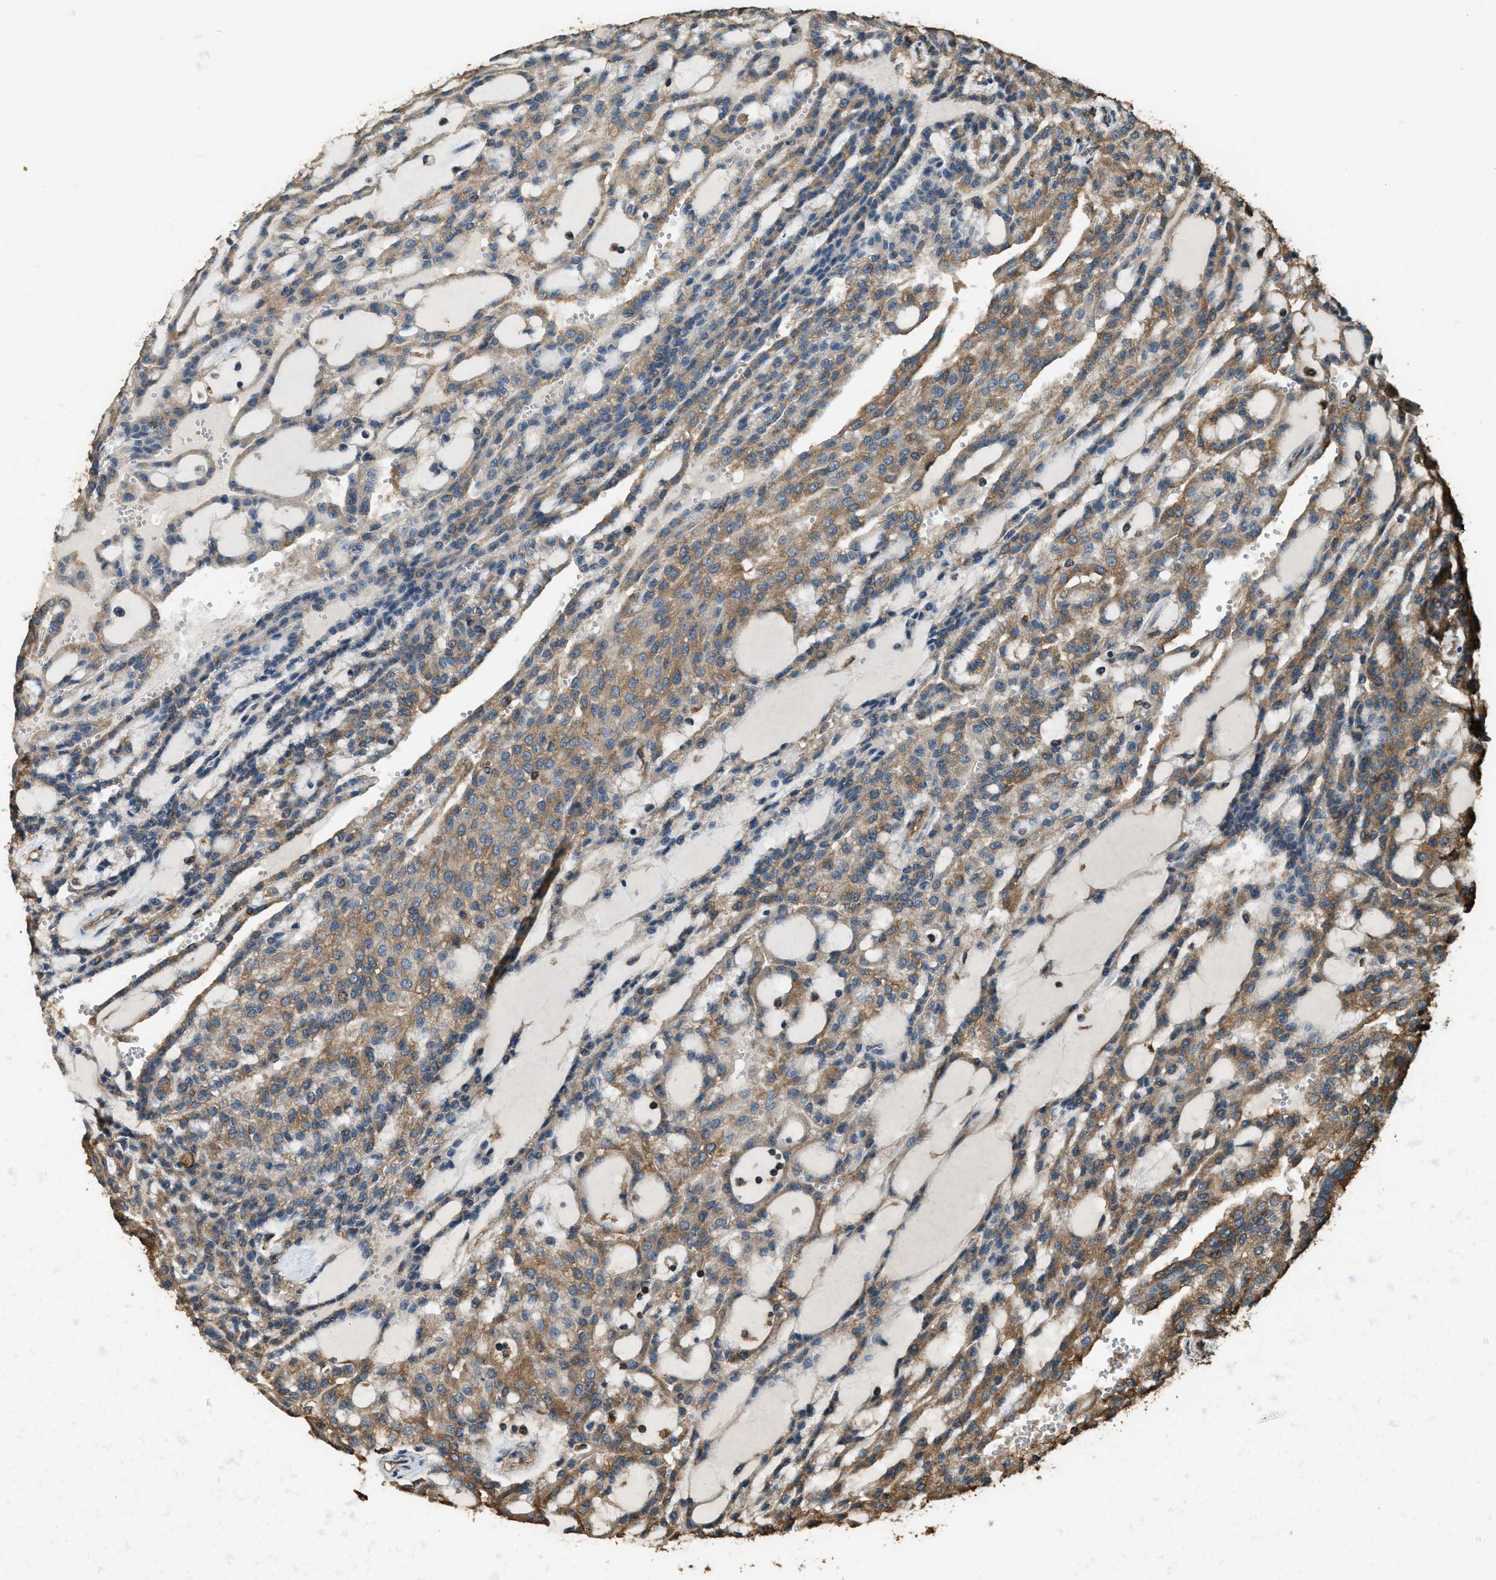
{"staining": {"intensity": "moderate", "quantity": ">75%", "location": "cytoplasmic/membranous"}, "tissue": "renal cancer", "cell_type": "Tumor cells", "image_type": "cancer", "snomed": [{"axis": "morphology", "description": "Adenocarcinoma, NOS"}, {"axis": "topography", "description": "Kidney"}], "caption": "Immunohistochemical staining of renal cancer (adenocarcinoma) exhibits medium levels of moderate cytoplasmic/membranous protein staining in approximately >75% of tumor cells. (DAB (3,3'-diaminobenzidine) IHC with brightfield microscopy, high magnification).", "gene": "ERGIC1", "patient": {"sex": "male", "age": 63}}